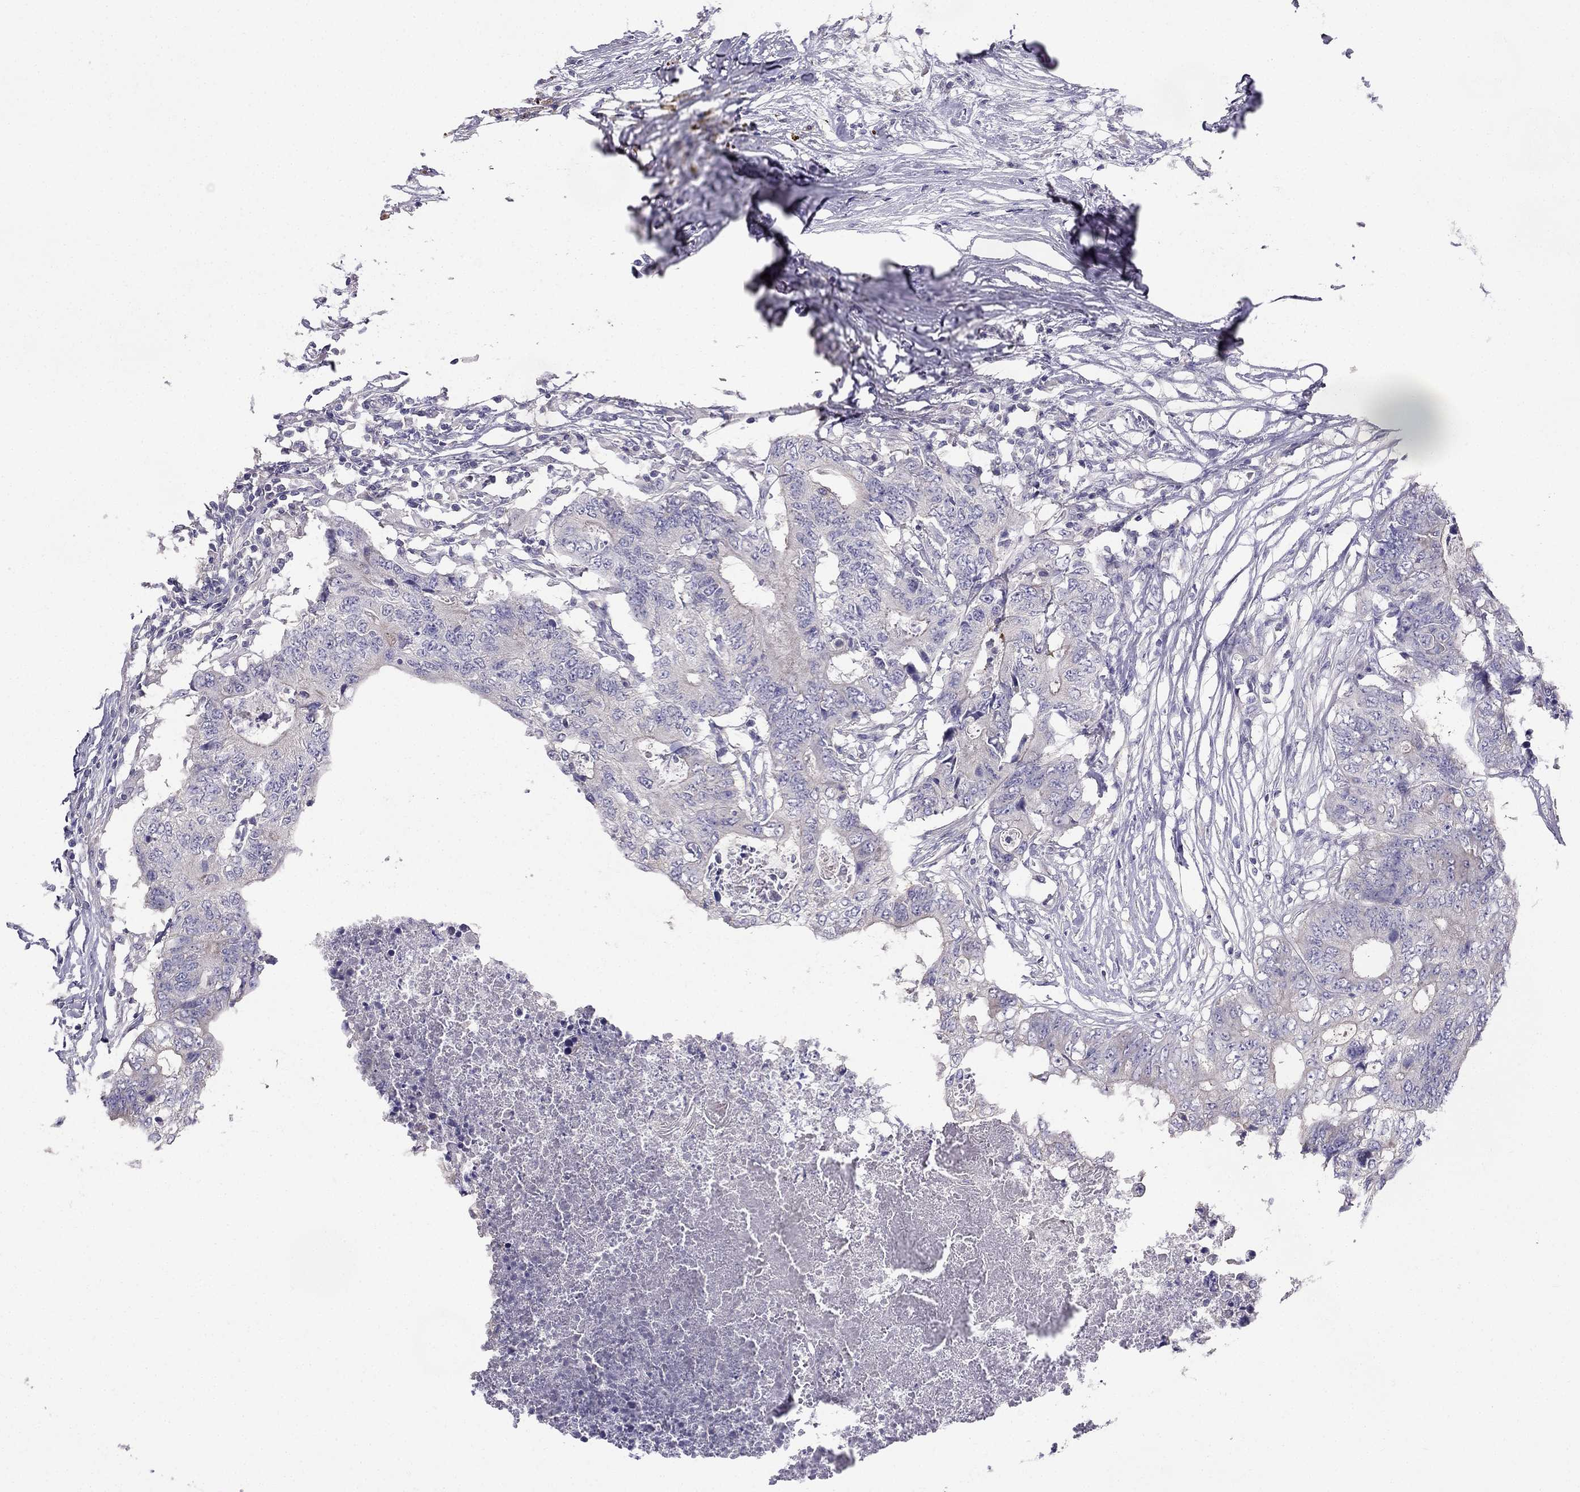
{"staining": {"intensity": "negative", "quantity": "none", "location": "none"}, "tissue": "colorectal cancer", "cell_type": "Tumor cells", "image_type": "cancer", "snomed": [{"axis": "morphology", "description": "Adenocarcinoma, NOS"}, {"axis": "topography", "description": "Colon"}], "caption": "Image shows no significant protein staining in tumor cells of colorectal adenocarcinoma.", "gene": "AS3MT", "patient": {"sex": "female", "age": 48}}